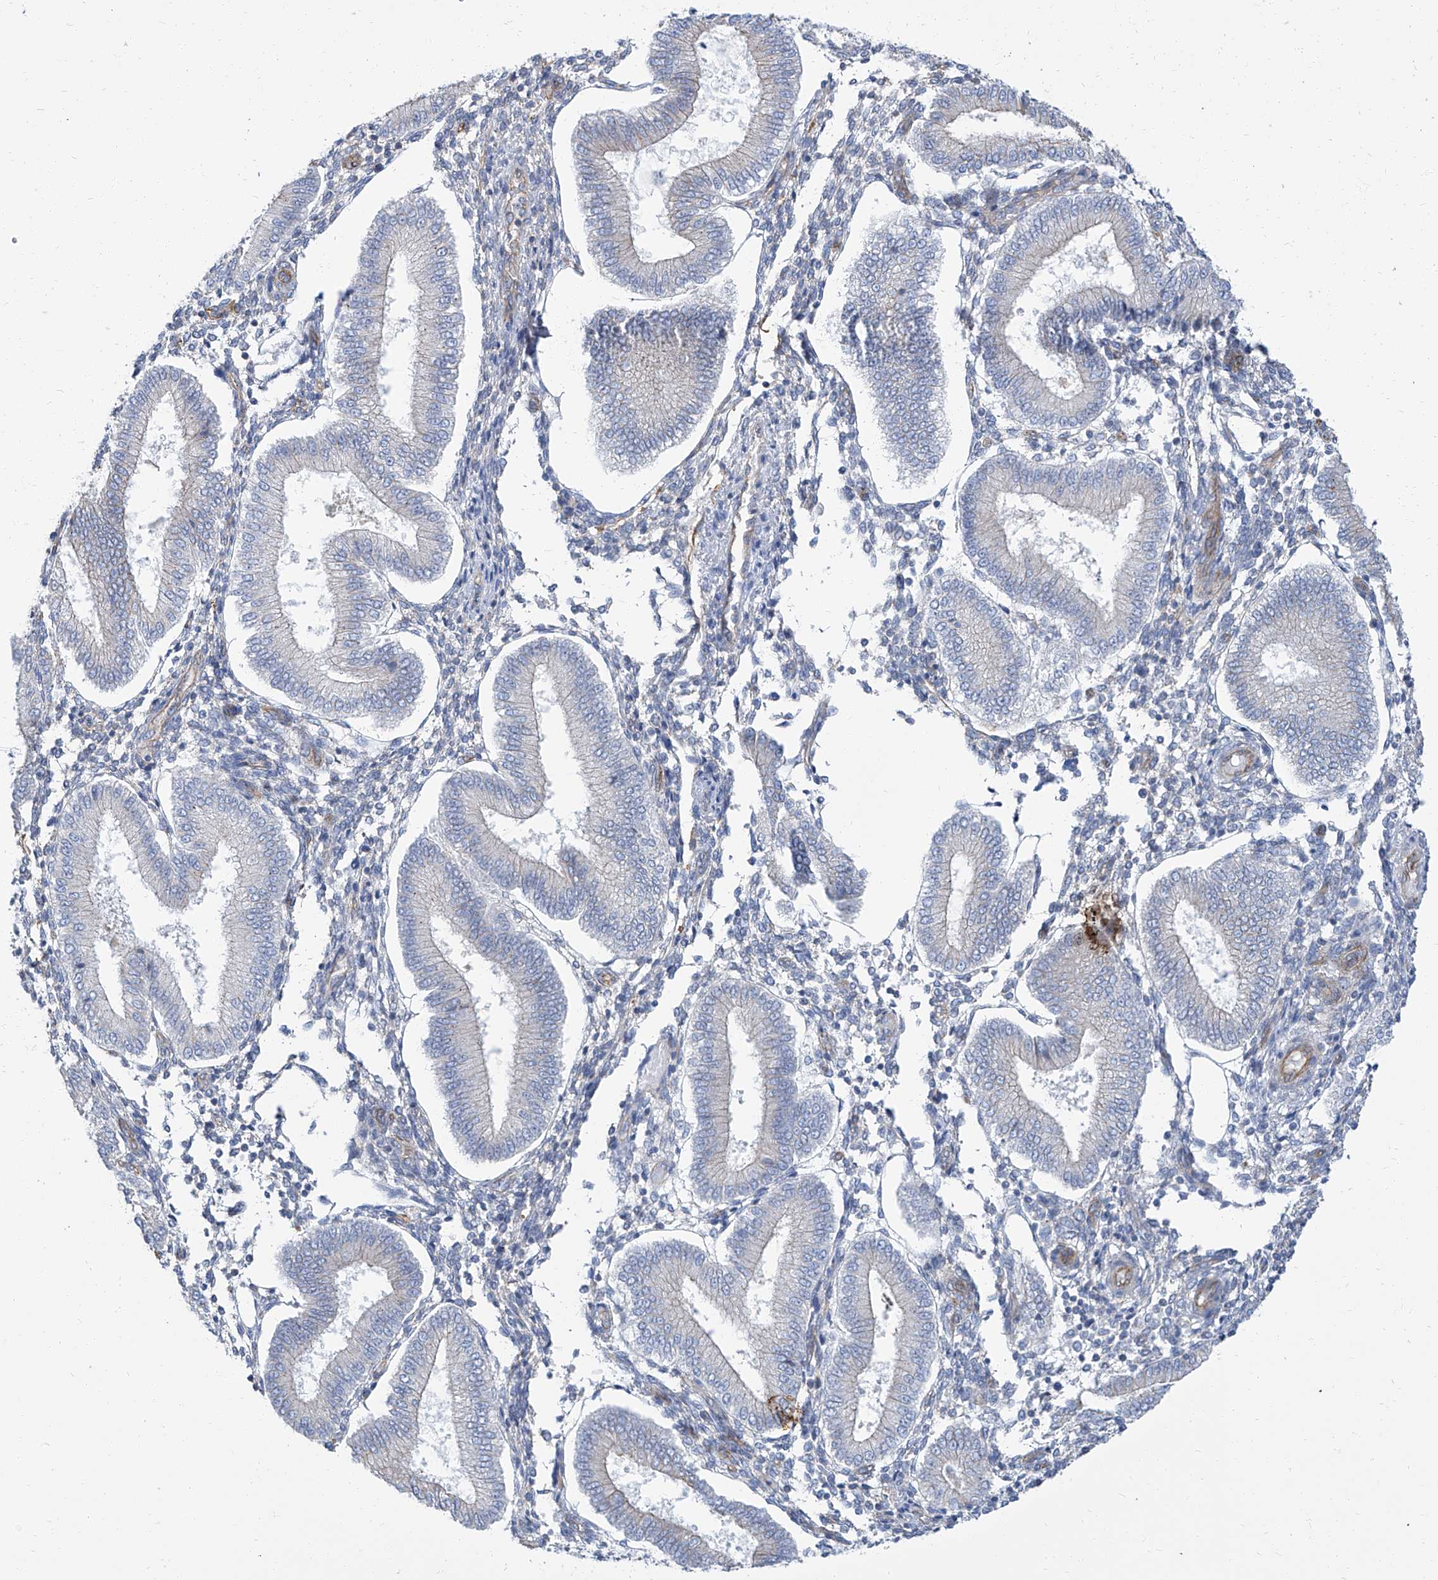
{"staining": {"intensity": "negative", "quantity": "none", "location": "none"}, "tissue": "endometrium", "cell_type": "Cells in endometrial stroma", "image_type": "normal", "snomed": [{"axis": "morphology", "description": "Normal tissue, NOS"}, {"axis": "topography", "description": "Endometrium"}], "caption": "High power microscopy micrograph of an IHC micrograph of benign endometrium, revealing no significant positivity in cells in endometrial stroma. Nuclei are stained in blue.", "gene": "TXLNB", "patient": {"sex": "female", "age": 39}}